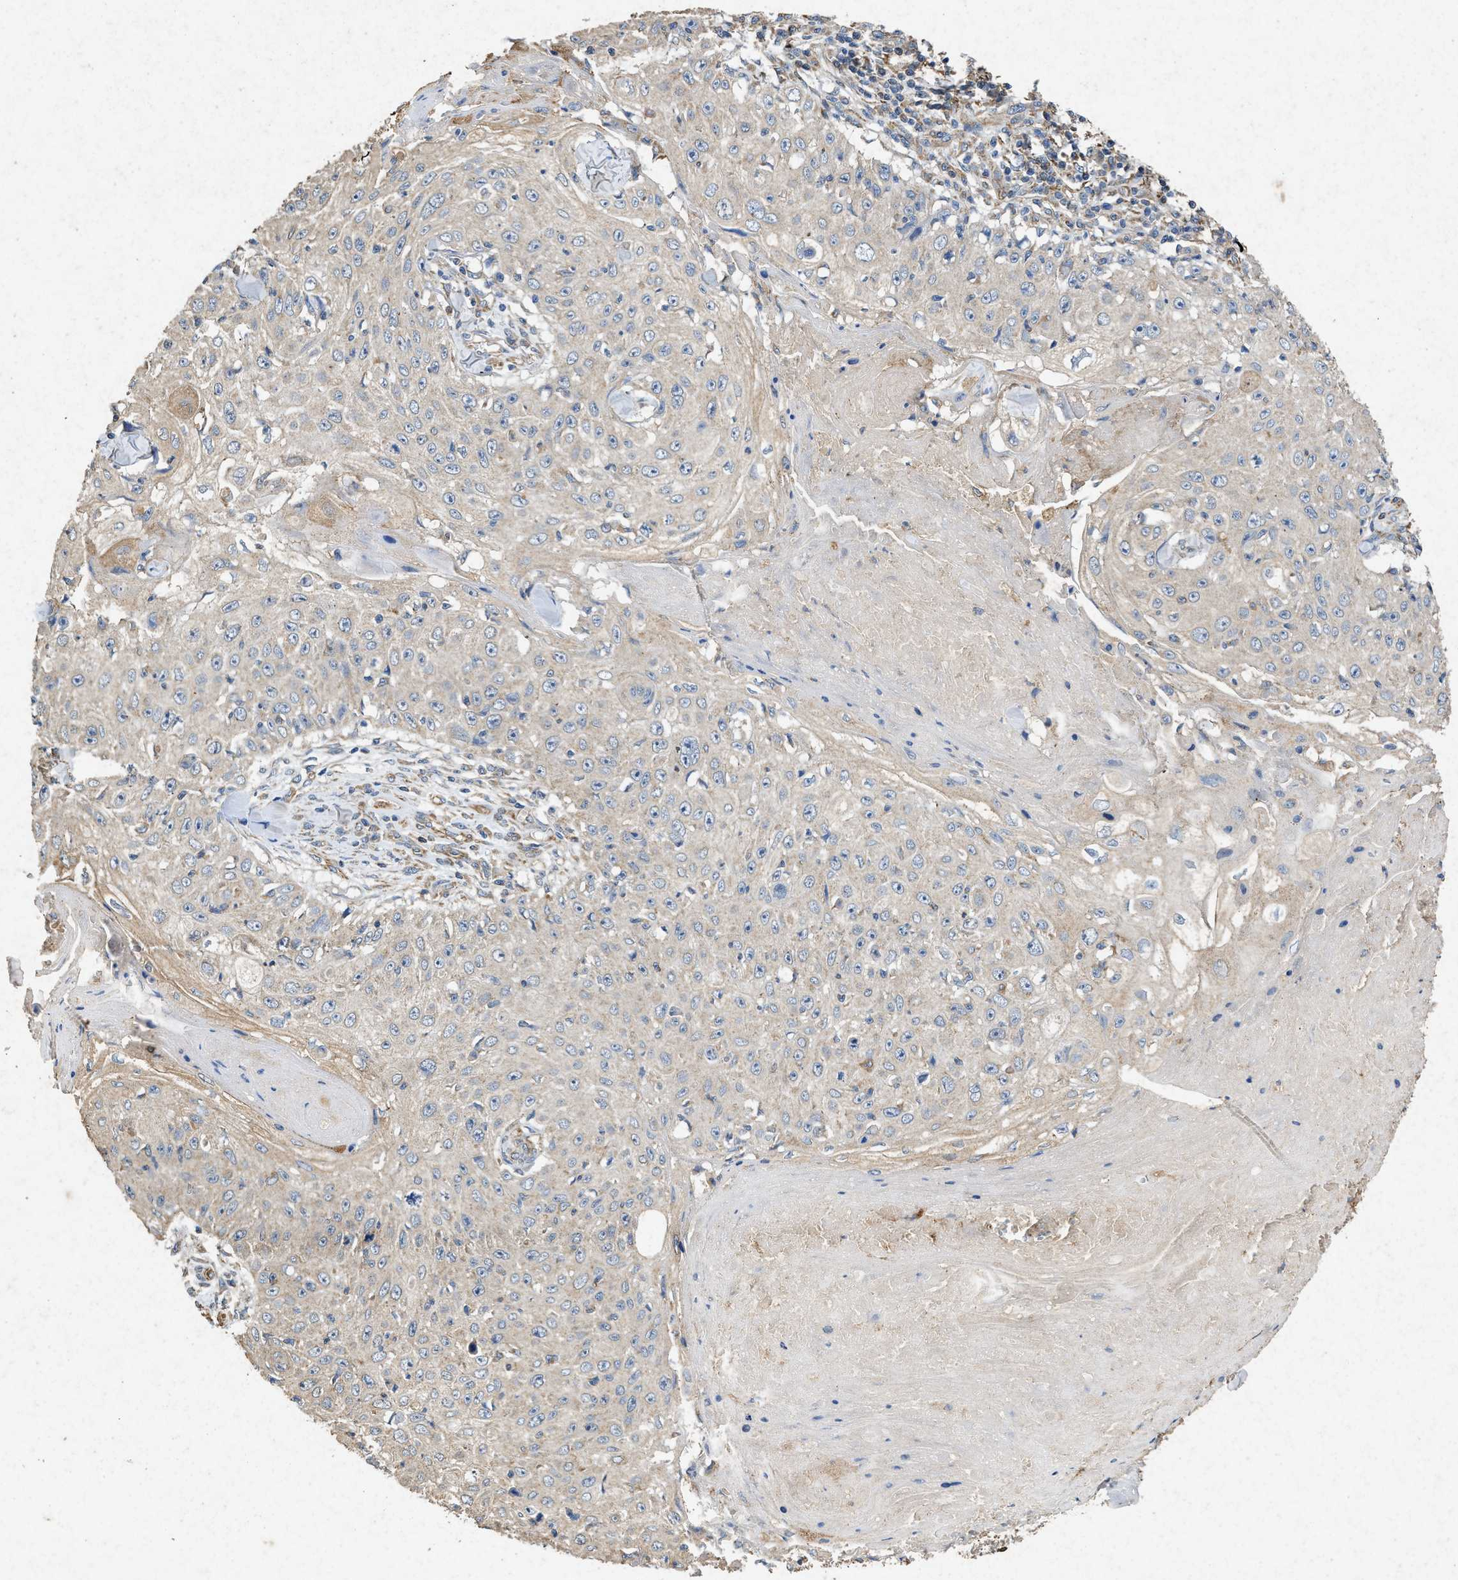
{"staining": {"intensity": "weak", "quantity": "<25%", "location": "cytoplasmic/membranous"}, "tissue": "skin cancer", "cell_type": "Tumor cells", "image_type": "cancer", "snomed": [{"axis": "morphology", "description": "Squamous cell carcinoma, NOS"}, {"axis": "topography", "description": "Skin"}], "caption": "IHC of human skin squamous cell carcinoma displays no positivity in tumor cells.", "gene": "CDK15", "patient": {"sex": "male", "age": 86}}